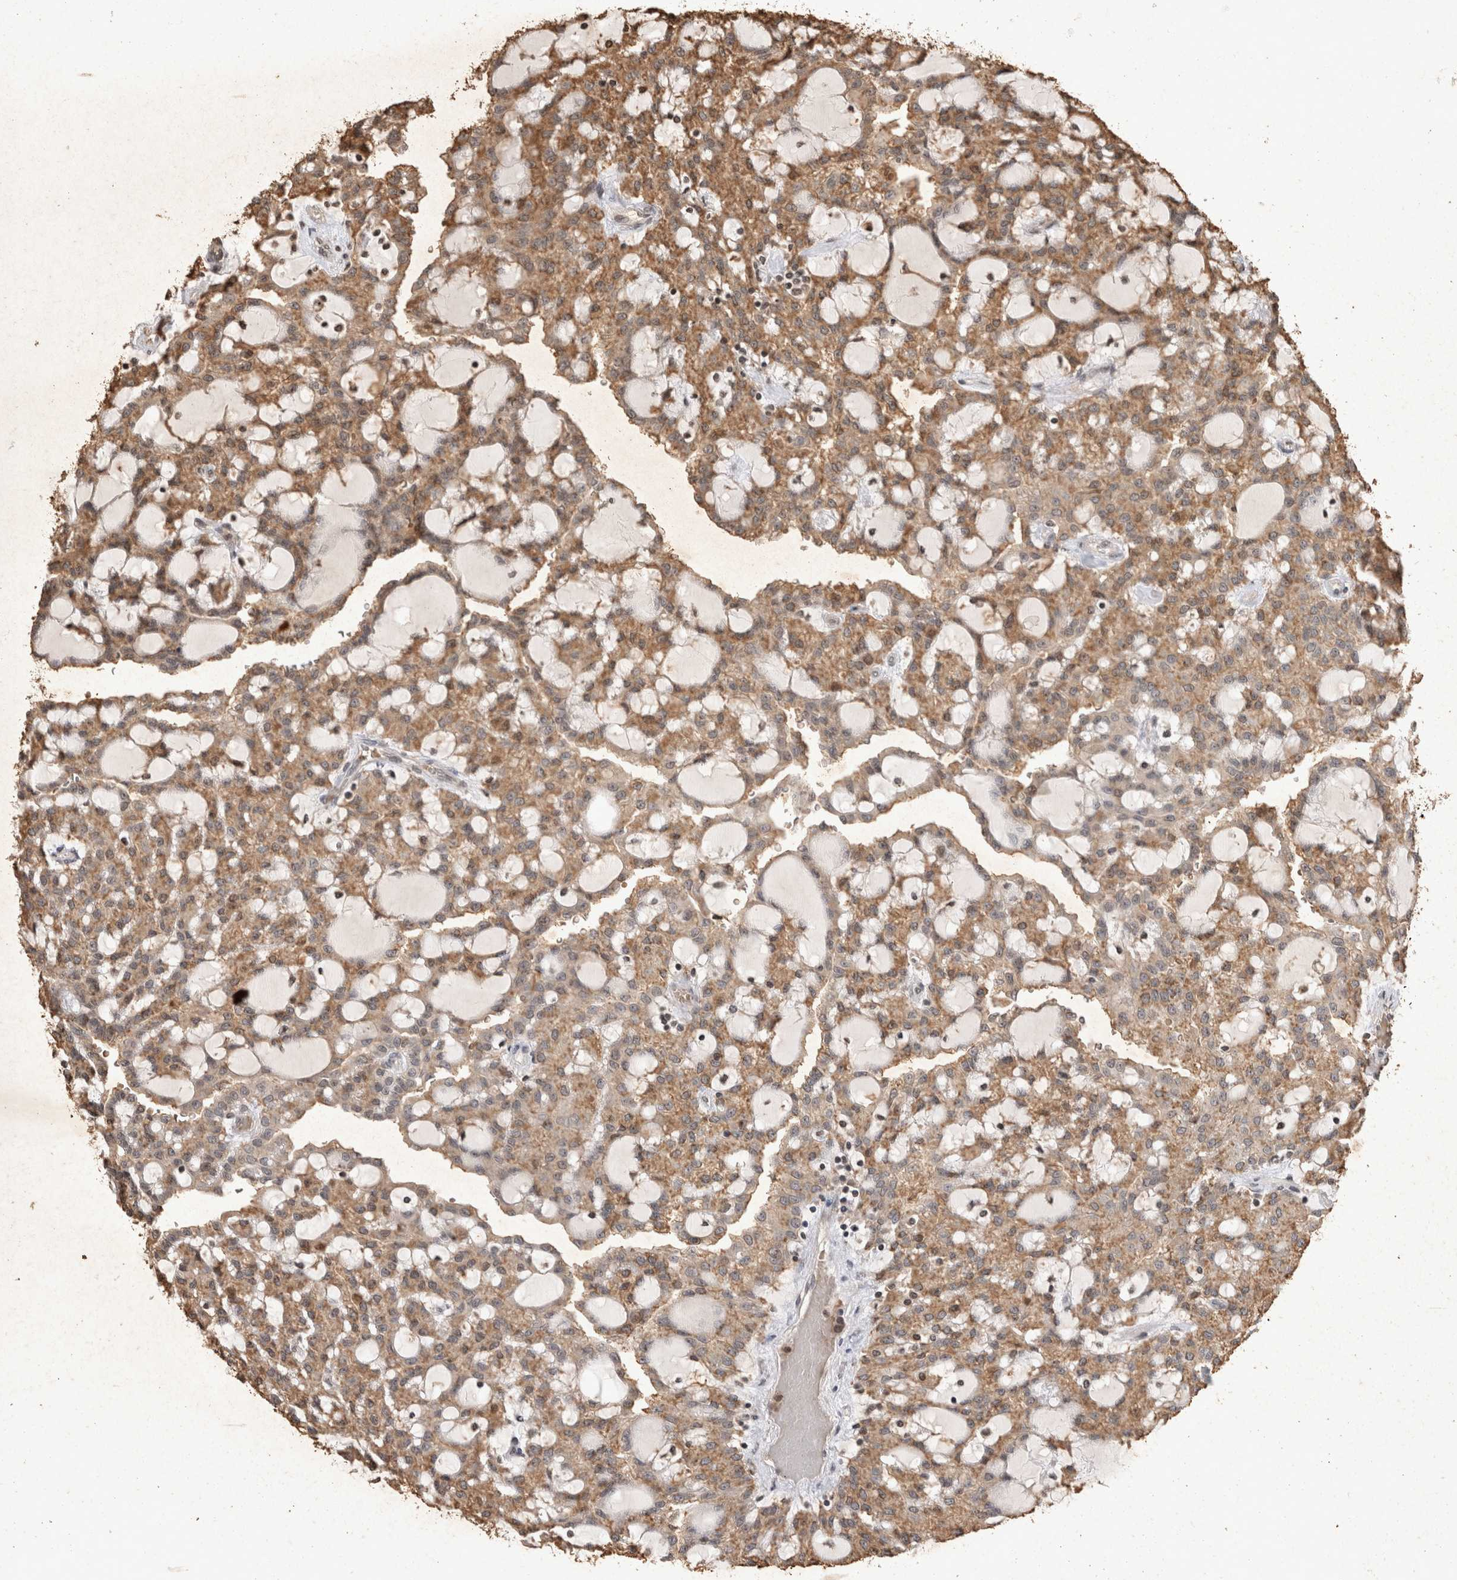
{"staining": {"intensity": "moderate", "quantity": ">75%", "location": "cytoplasmic/membranous"}, "tissue": "renal cancer", "cell_type": "Tumor cells", "image_type": "cancer", "snomed": [{"axis": "morphology", "description": "Adenocarcinoma, NOS"}, {"axis": "topography", "description": "Kidney"}], "caption": "Renal cancer (adenocarcinoma) tissue displays moderate cytoplasmic/membranous positivity in about >75% of tumor cells (DAB (3,3'-diaminobenzidine) IHC, brown staining for protein, blue staining for nuclei).", "gene": "HRK", "patient": {"sex": "male", "age": 63}}